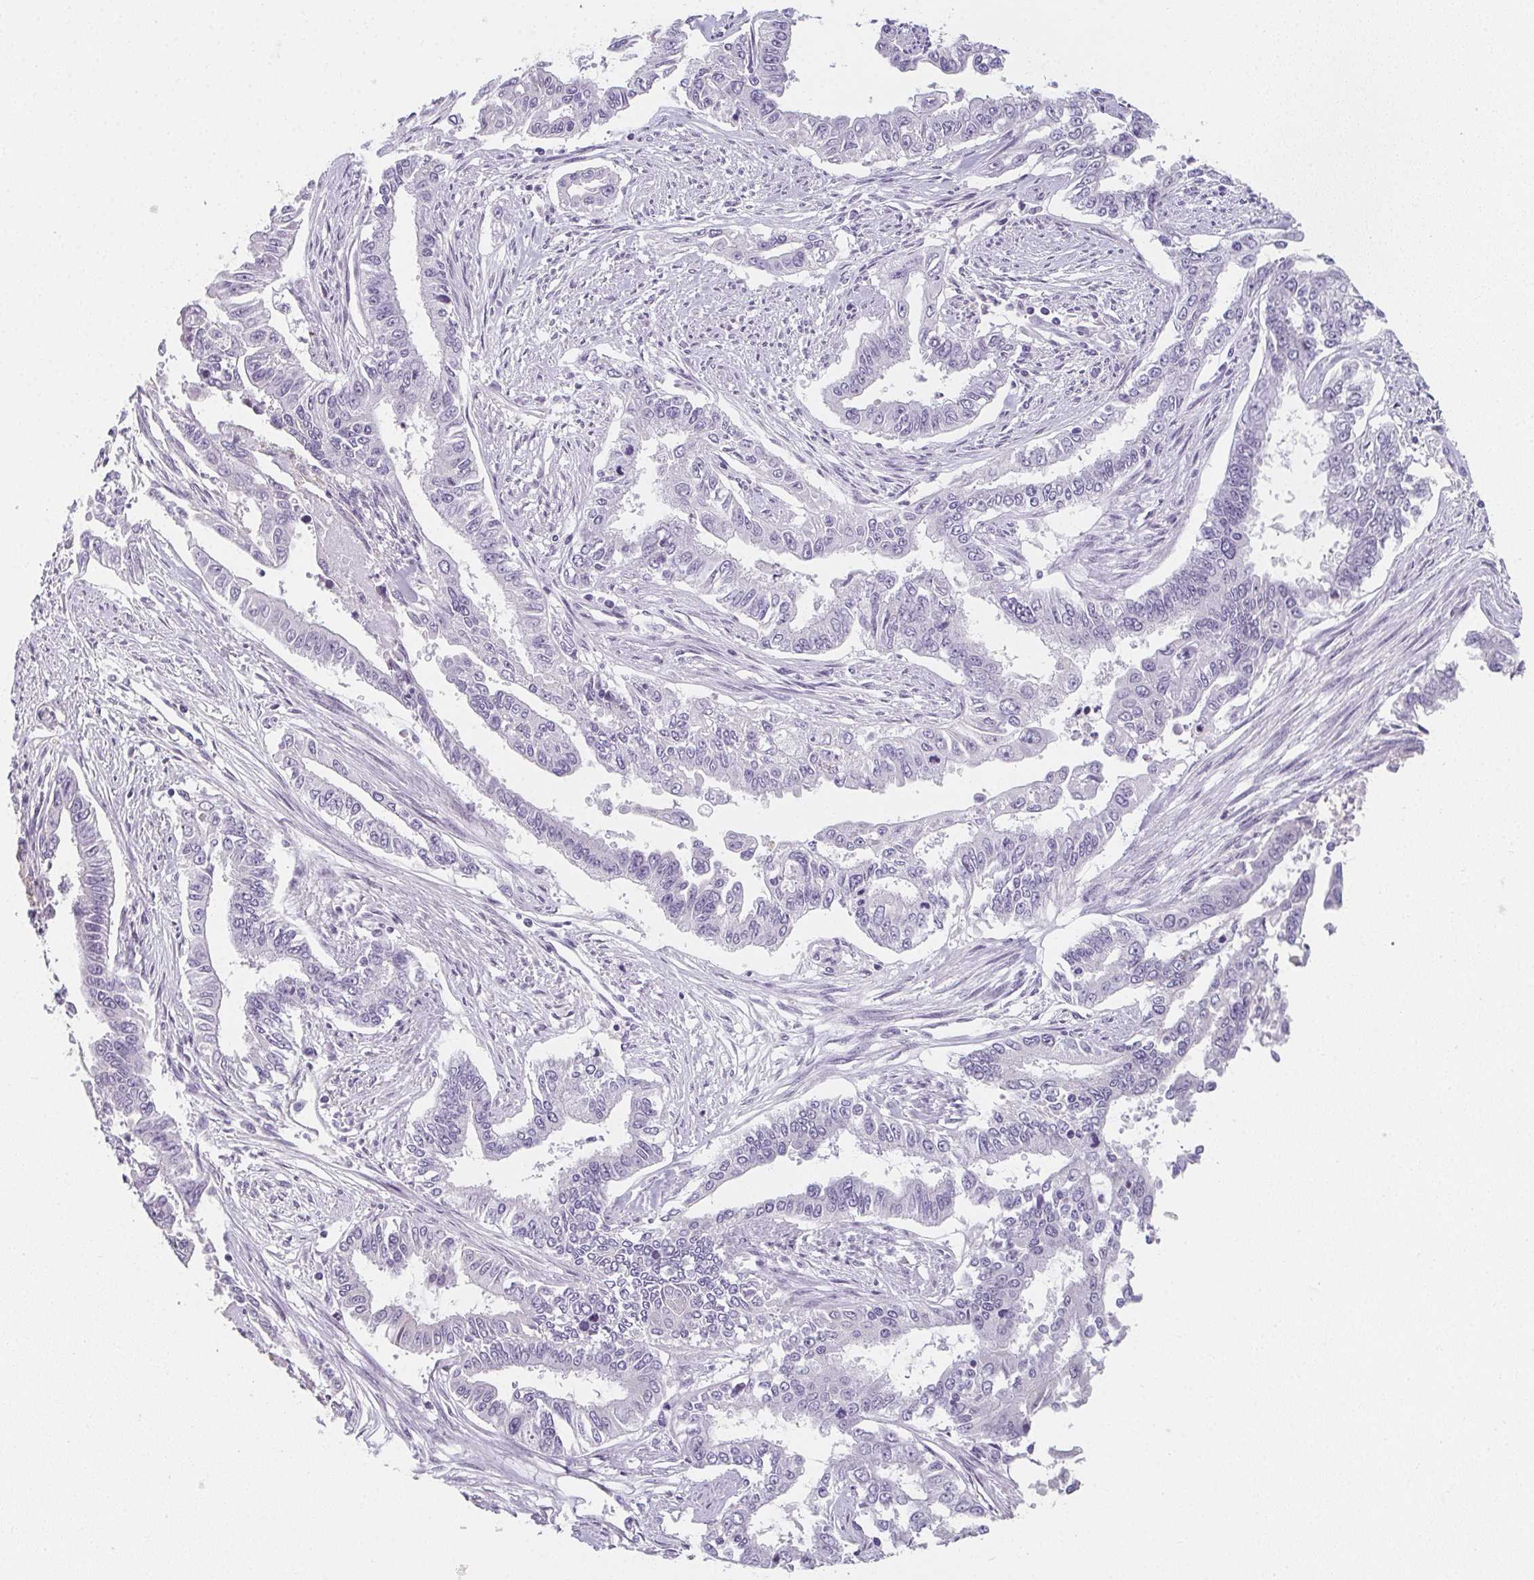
{"staining": {"intensity": "negative", "quantity": "none", "location": "none"}, "tissue": "endometrial cancer", "cell_type": "Tumor cells", "image_type": "cancer", "snomed": [{"axis": "morphology", "description": "Adenocarcinoma, NOS"}, {"axis": "topography", "description": "Uterus"}], "caption": "Endometrial cancer (adenocarcinoma) stained for a protein using immunohistochemistry shows no expression tumor cells.", "gene": "CAMKV", "patient": {"sex": "female", "age": 59}}